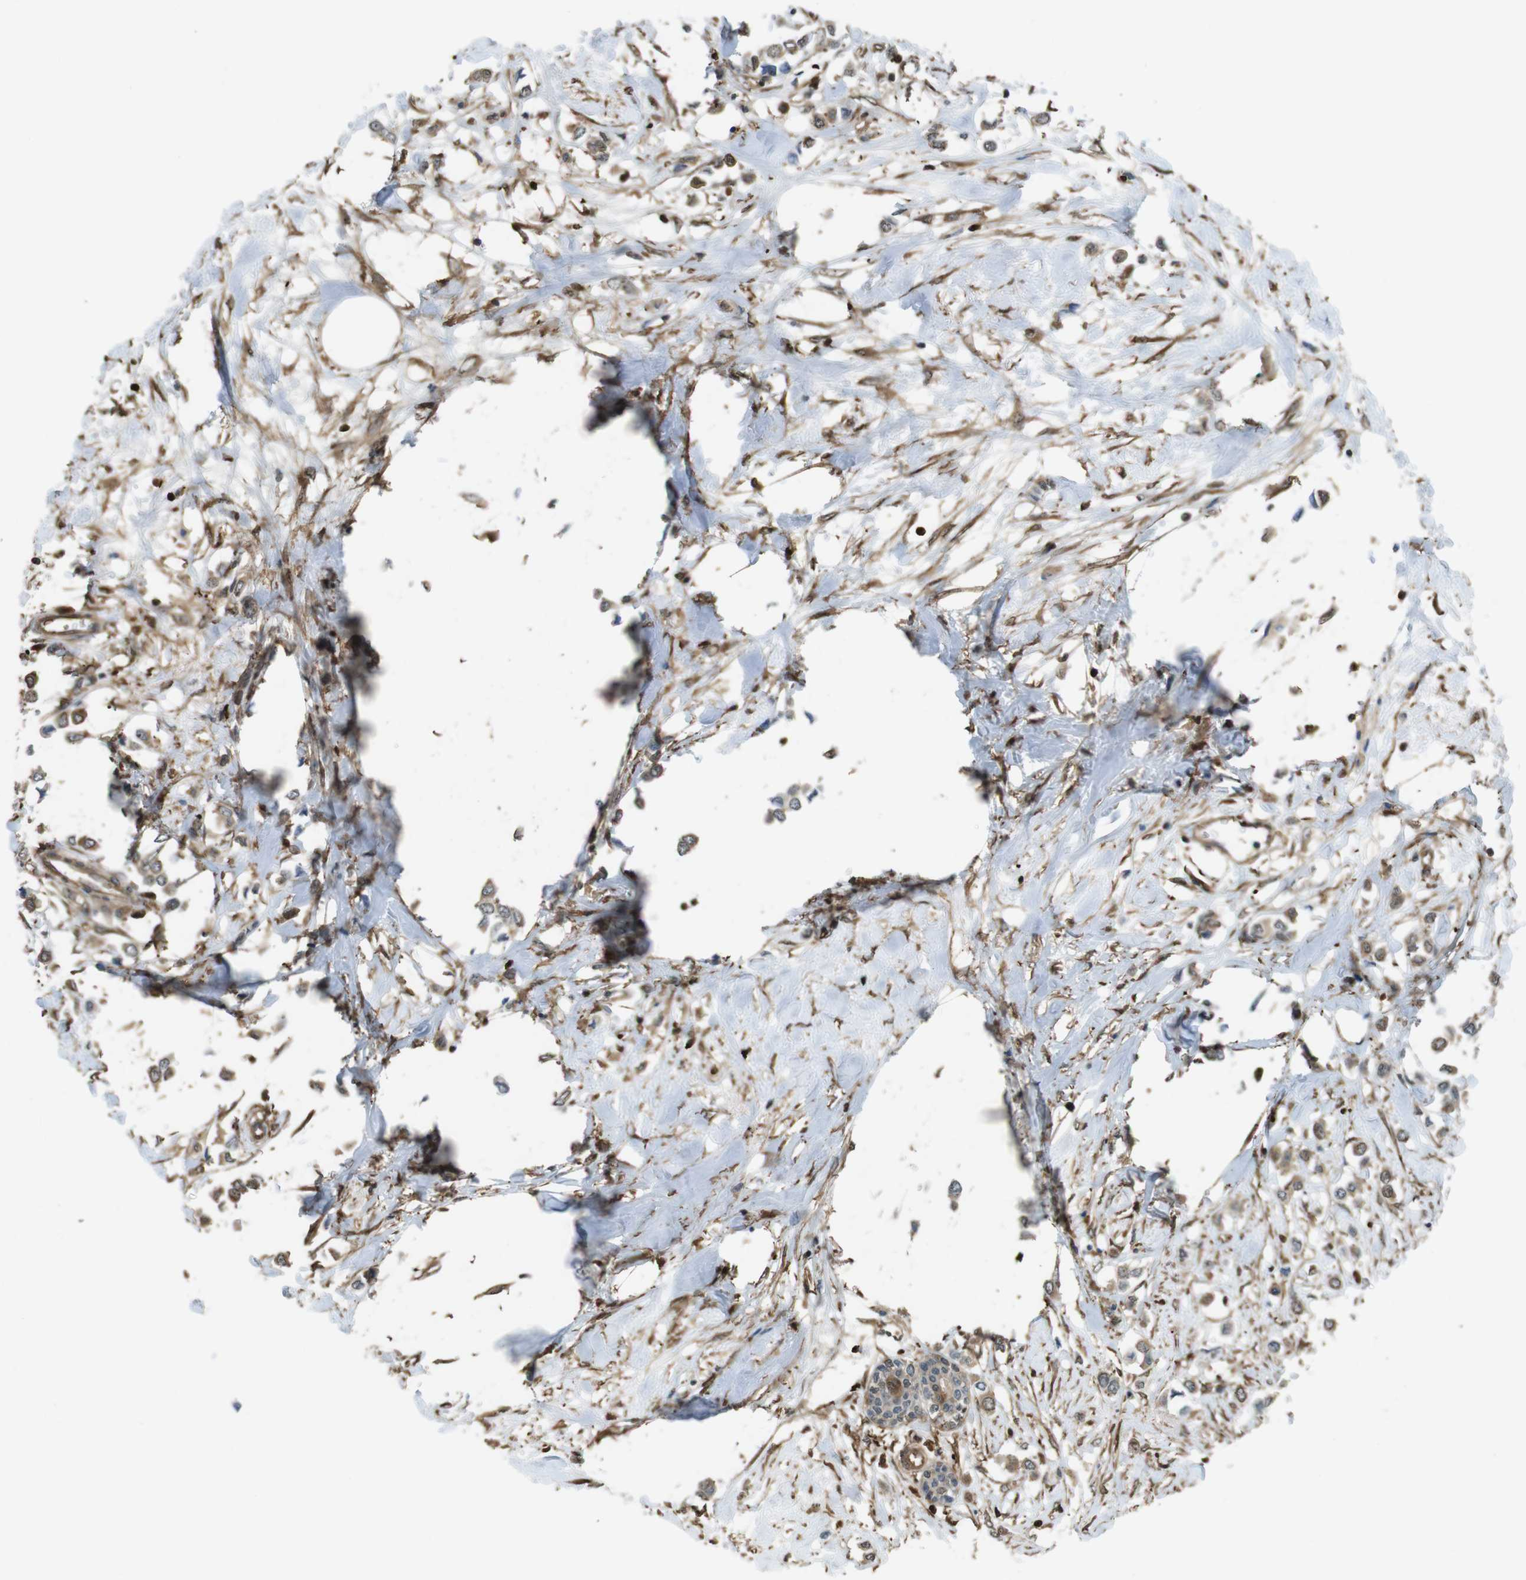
{"staining": {"intensity": "moderate", "quantity": ">75%", "location": "cytoplasmic/membranous"}, "tissue": "breast cancer", "cell_type": "Tumor cells", "image_type": "cancer", "snomed": [{"axis": "morphology", "description": "Lobular carcinoma"}, {"axis": "topography", "description": "Breast"}], "caption": "A histopathology image showing moderate cytoplasmic/membranous staining in approximately >75% of tumor cells in breast lobular carcinoma, as visualized by brown immunohistochemical staining.", "gene": "ARHGDIA", "patient": {"sex": "female", "age": 51}}